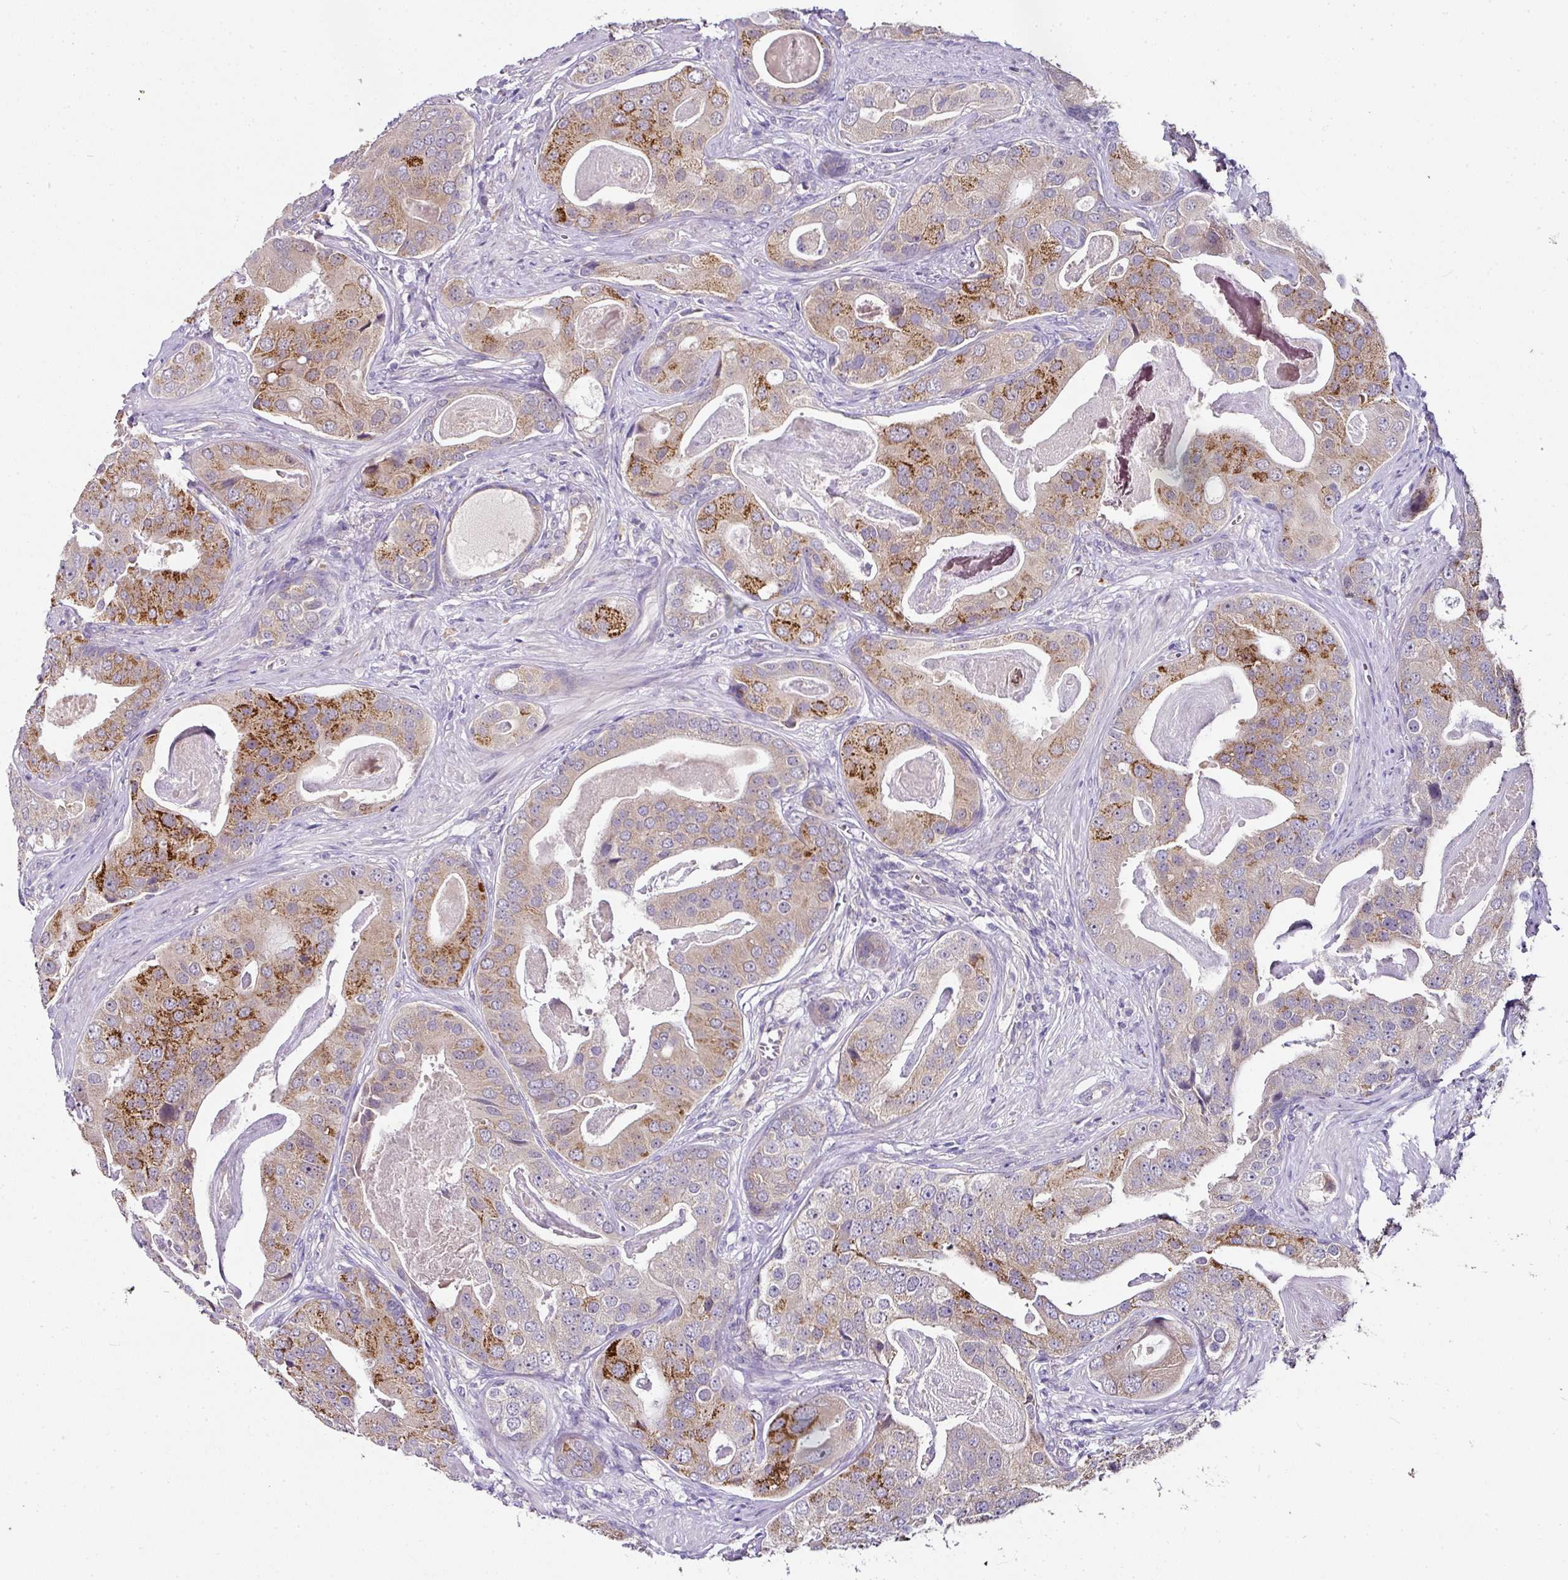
{"staining": {"intensity": "strong", "quantity": "25%-75%", "location": "cytoplasmic/membranous"}, "tissue": "prostate cancer", "cell_type": "Tumor cells", "image_type": "cancer", "snomed": [{"axis": "morphology", "description": "Adenocarcinoma, High grade"}, {"axis": "topography", "description": "Prostate"}], "caption": "IHC photomicrograph of high-grade adenocarcinoma (prostate) stained for a protein (brown), which shows high levels of strong cytoplasmic/membranous expression in about 25%-75% of tumor cells.", "gene": "SKIC2", "patient": {"sex": "male", "age": 71}}